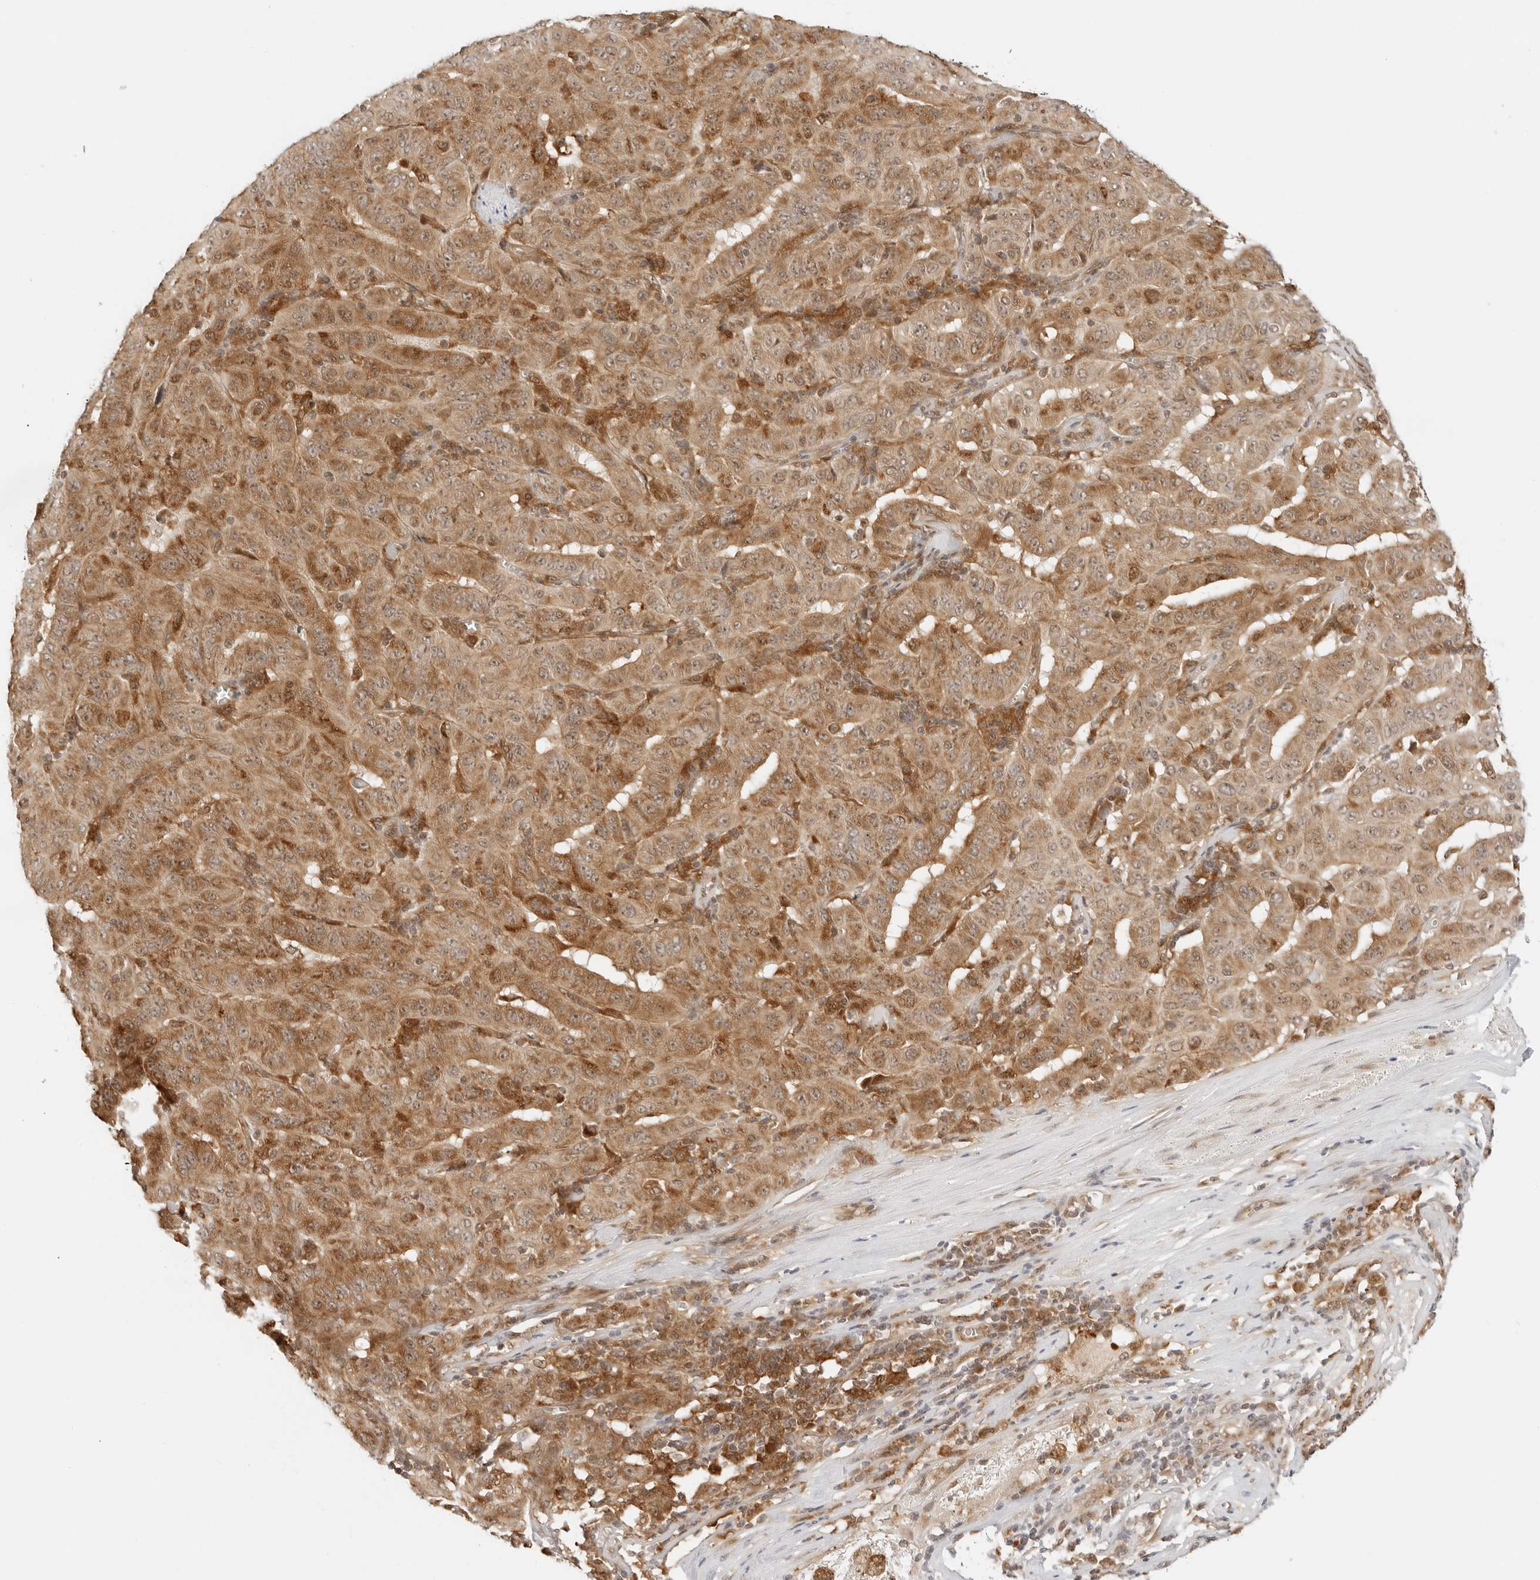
{"staining": {"intensity": "moderate", "quantity": ">75%", "location": "cytoplasmic/membranous,nuclear"}, "tissue": "pancreatic cancer", "cell_type": "Tumor cells", "image_type": "cancer", "snomed": [{"axis": "morphology", "description": "Adenocarcinoma, NOS"}, {"axis": "topography", "description": "Pancreas"}], "caption": "A histopathology image of pancreatic cancer (adenocarcinoma) stained for a protein exhibits moderate cytoplasmic/membranous and nuclear brown staining in tumor cells.", "gene": "RC3H1", "patient": {"sex": "male", "age": 63}}